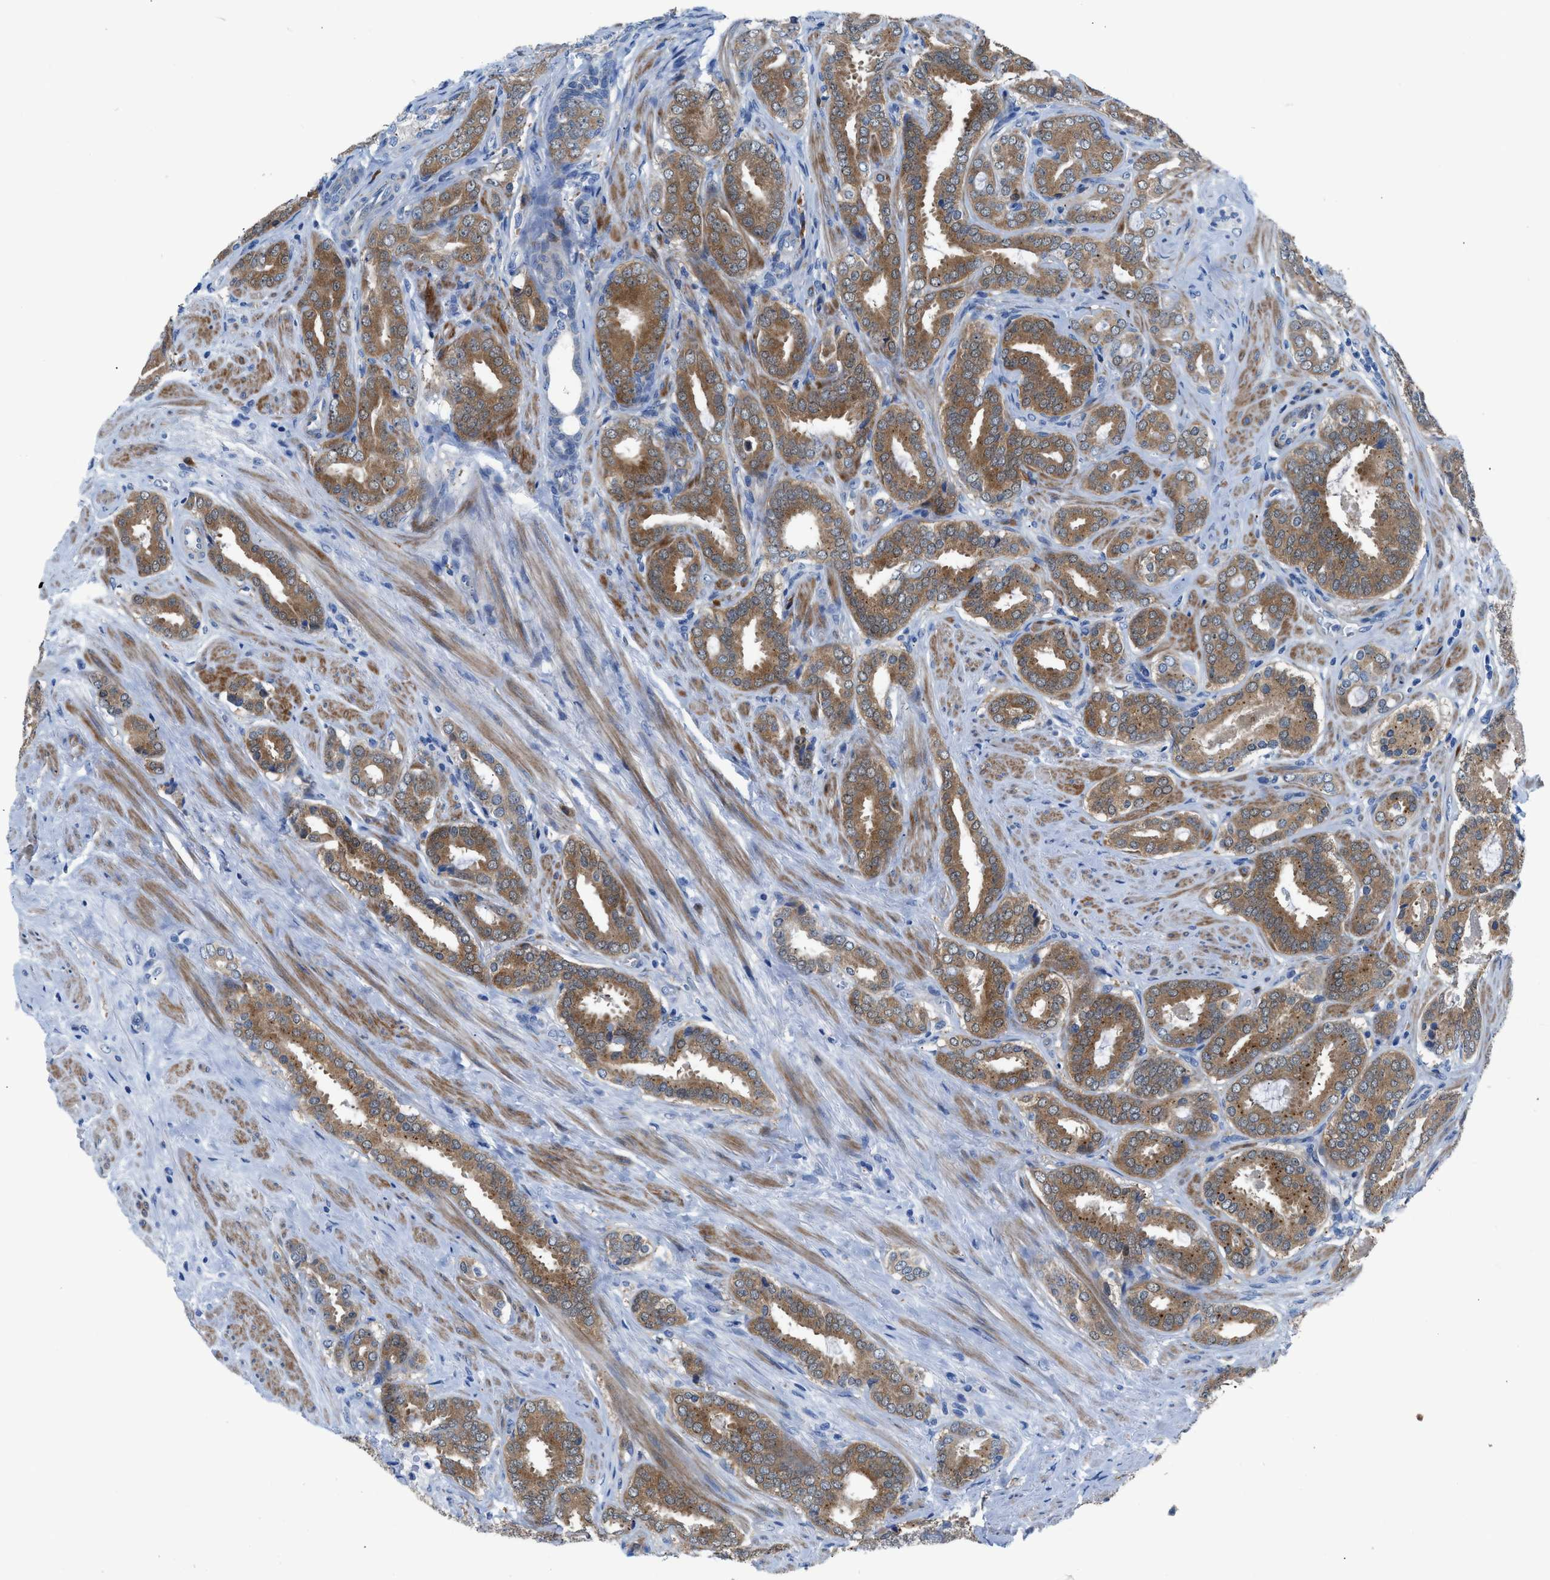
{"staining": {"intensity": "moderate", "quantity": ">75%", "location": "cytoplasmic/membranous"}, "tissue": "prostate cancer", "cell_type": "Tumor cells", "image_type": "cancer", "snomed": [{"axis": "morphology", "description": "Adenocarcinoma, Low grade"}, {"axis": "topography", "description": "Prostate"}], "caption": "Prostate adenocarcinoma (low-grade) stained with a brown dye shows moderate cytoplasmic/membranous positive positivity in about >75% of tumor cells.", "gene": "UAP1", "patient": {"sex": "male", "age": 69}}